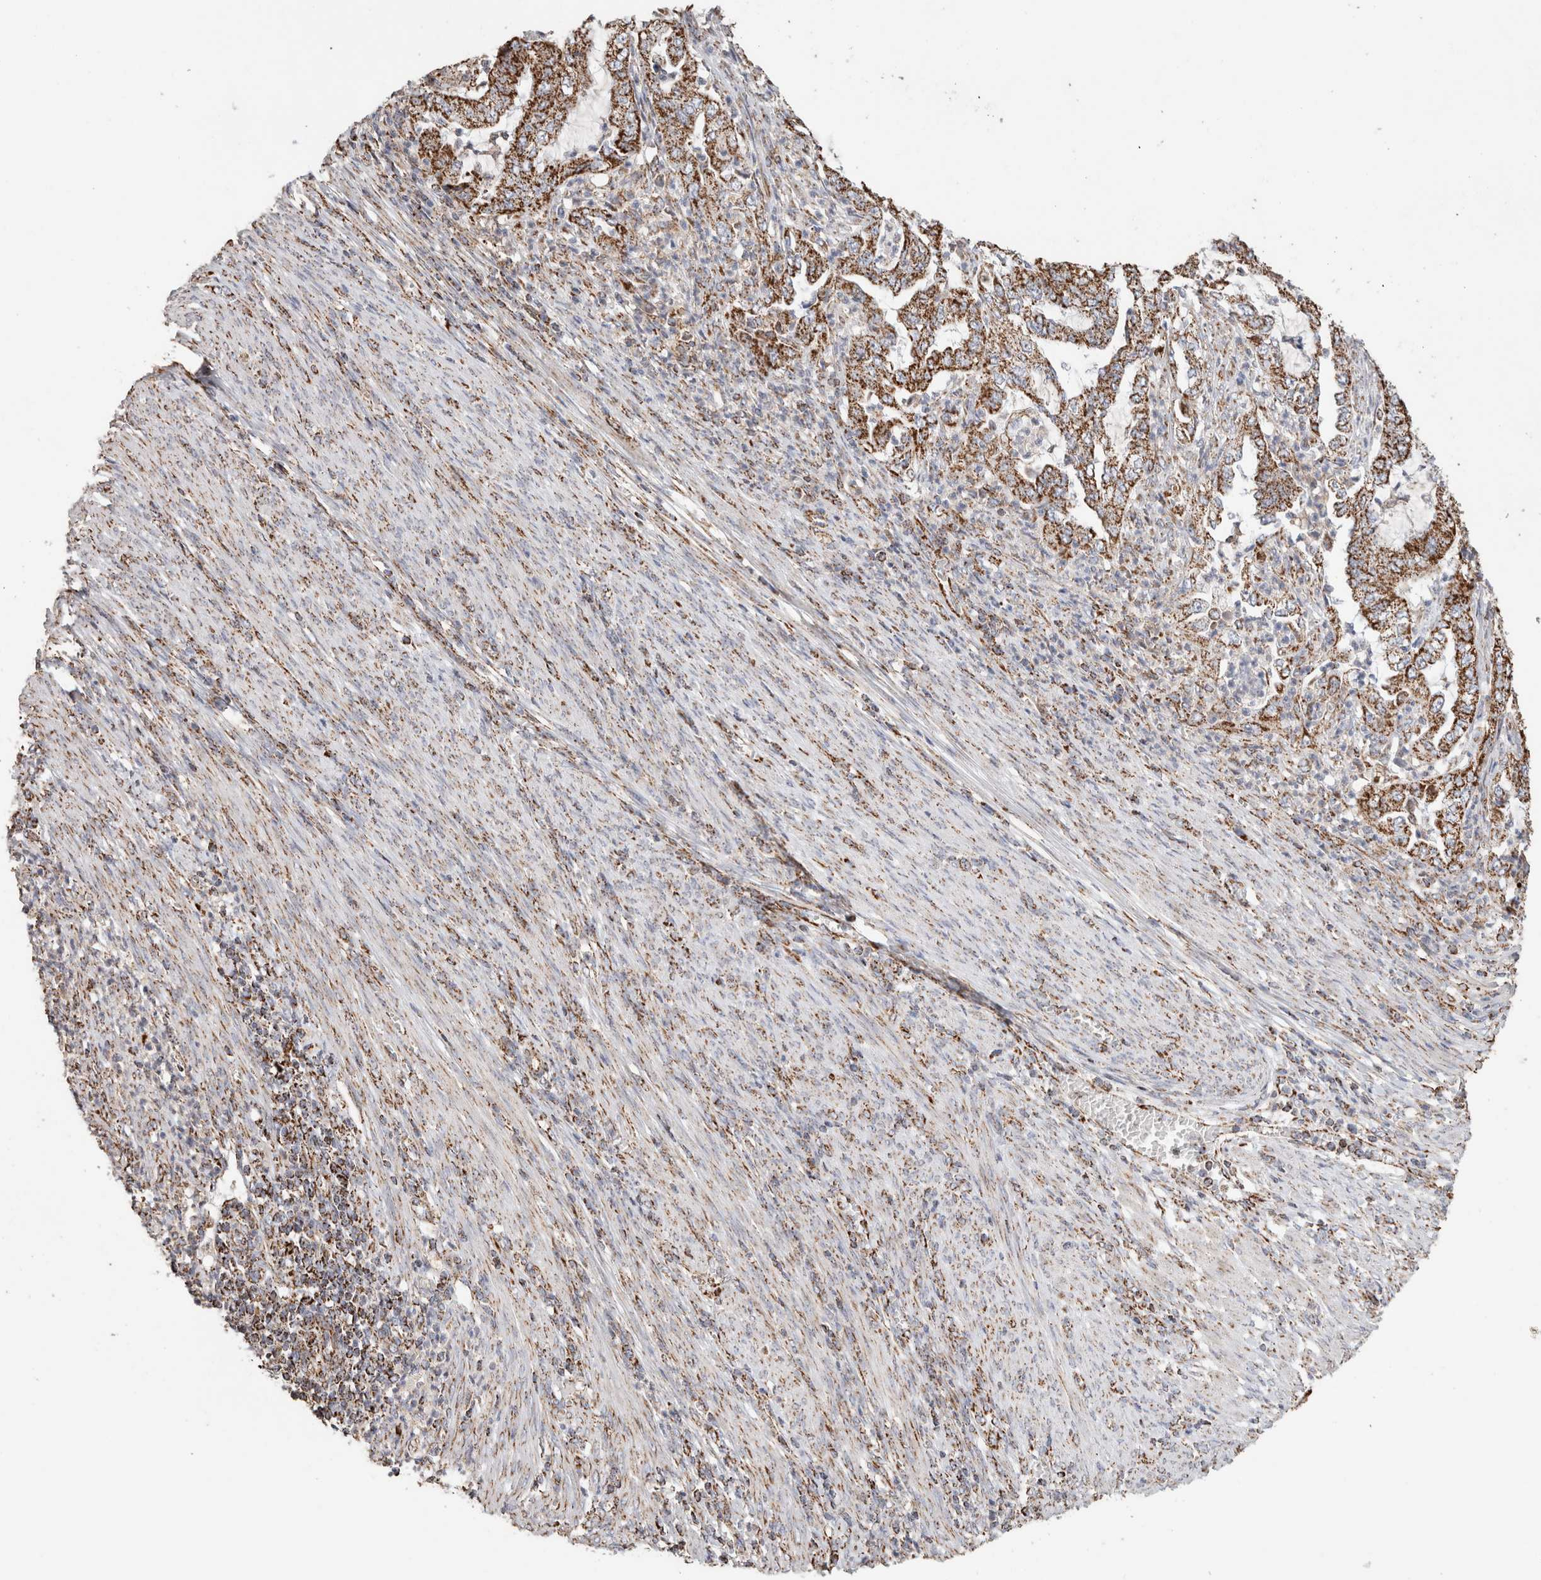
{"staining": {"intensity": "strong", "quantity": ">75%", "location": "cytoplasmic/membranous"}, "tissue": "endometrial cancer", "cell_type": "Tumor cells", "image_type": "cancer", "snomed": [{"axis": "morphology", "description": "Adenocarcinoma, NOS"}, {"axis": "topography", "description": "Endometrium"}], "caption": "A brown stain shows strong cytoplasmic/membranous expression of a protein in endometrial cancer tumor cells.", "gene": "C1QBP", "patient": {"sex": "female", "age": 49}}